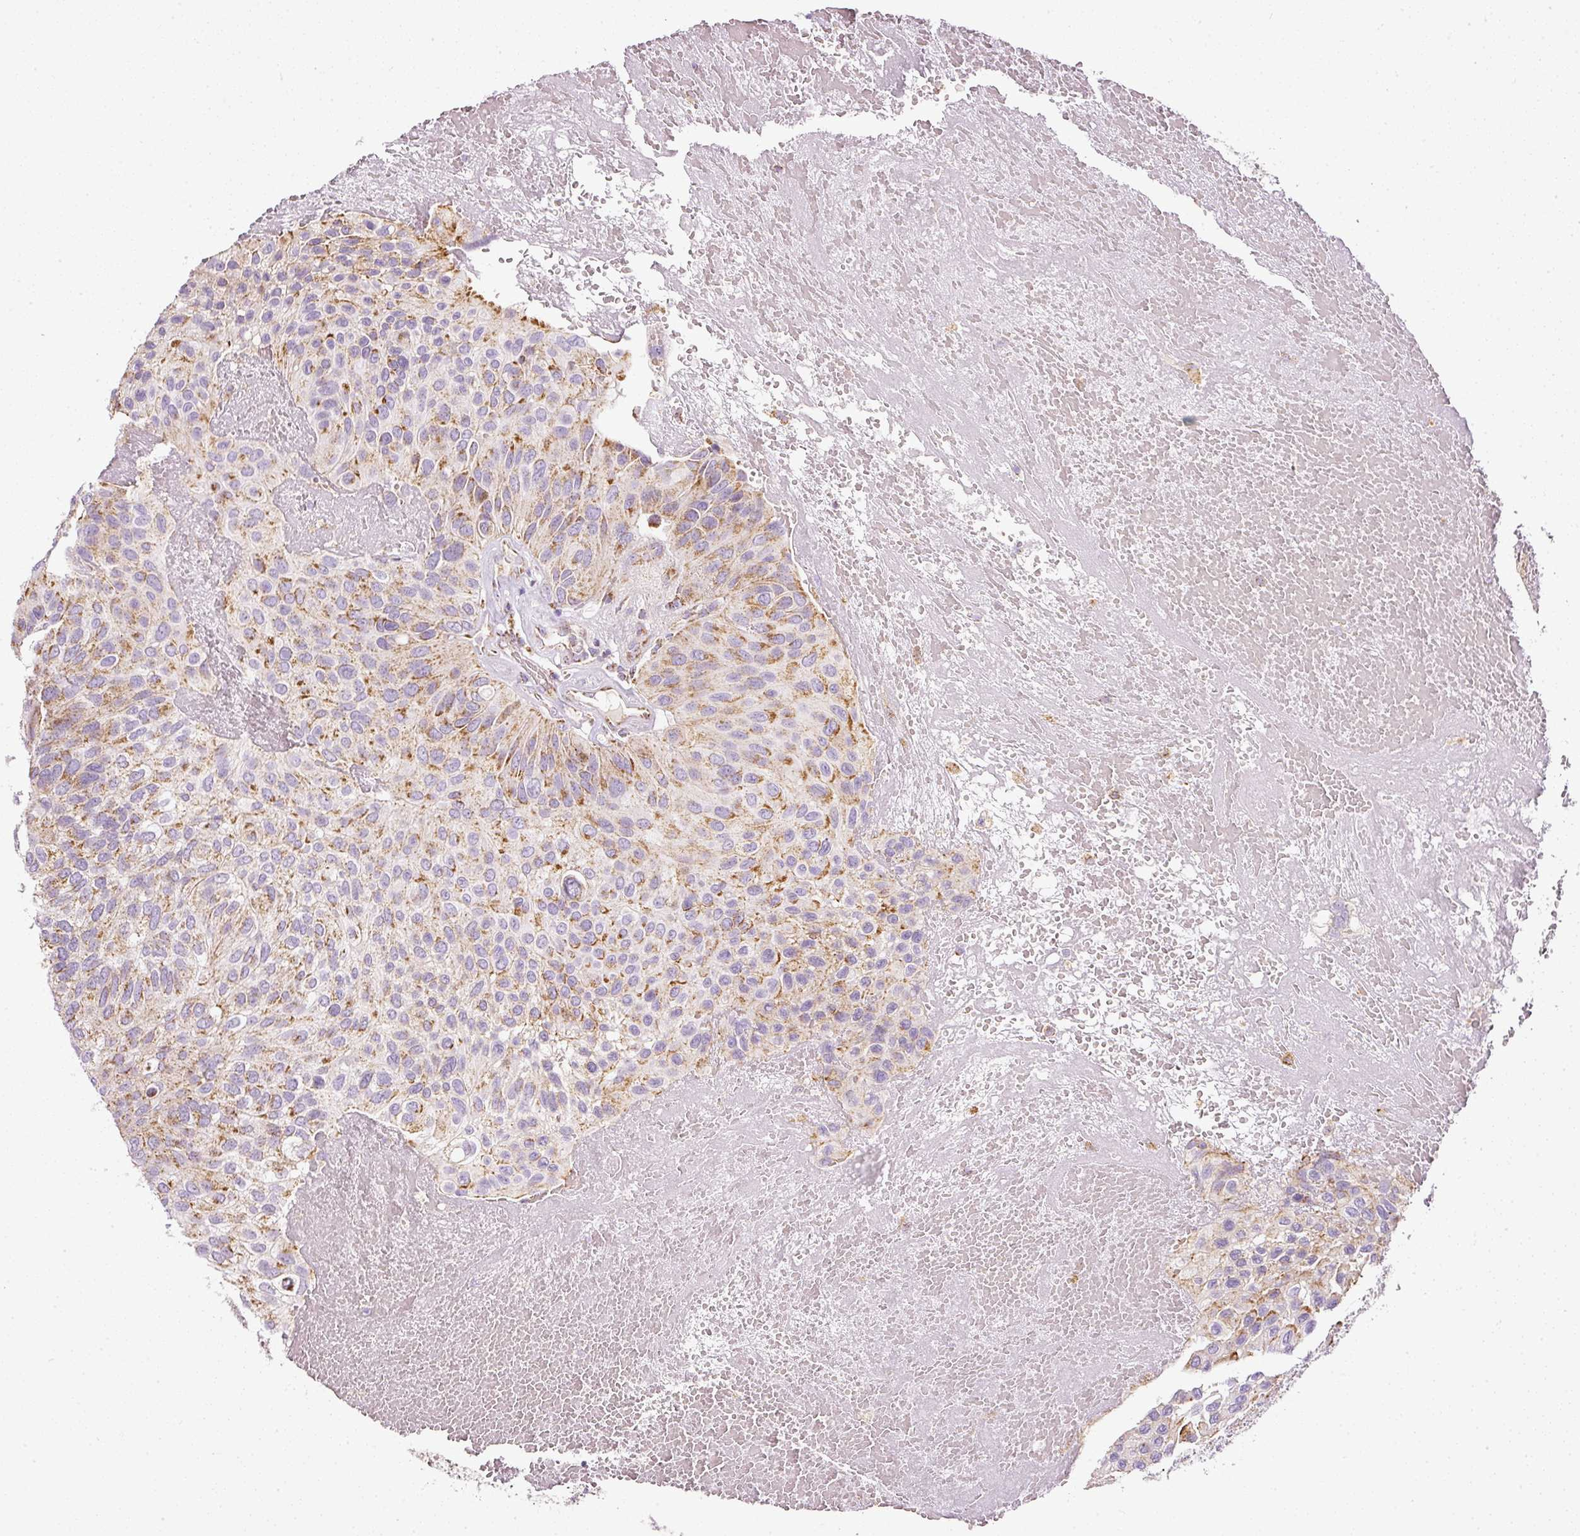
{"staining": {"intensity": "moderate", "quantity": "25%-75%", "location": "cytoplasmic/membranous"}, "tissue": "urothelial cancer", "cell_type": "Tumor cells", "image_type": "cancer", "snomed": [{"axis": "morphology", "description": "Urothelial carcinoma, High grade"}, {"axis": "topography", "description": "Urinary bladder"}], "caption": "Human urothelial carcinoma (high-grade) stained with a protein marker shows moderate staining in tumor cells.", "gene": "SDHA", "patient": {"sex": "male", "age": 66}}